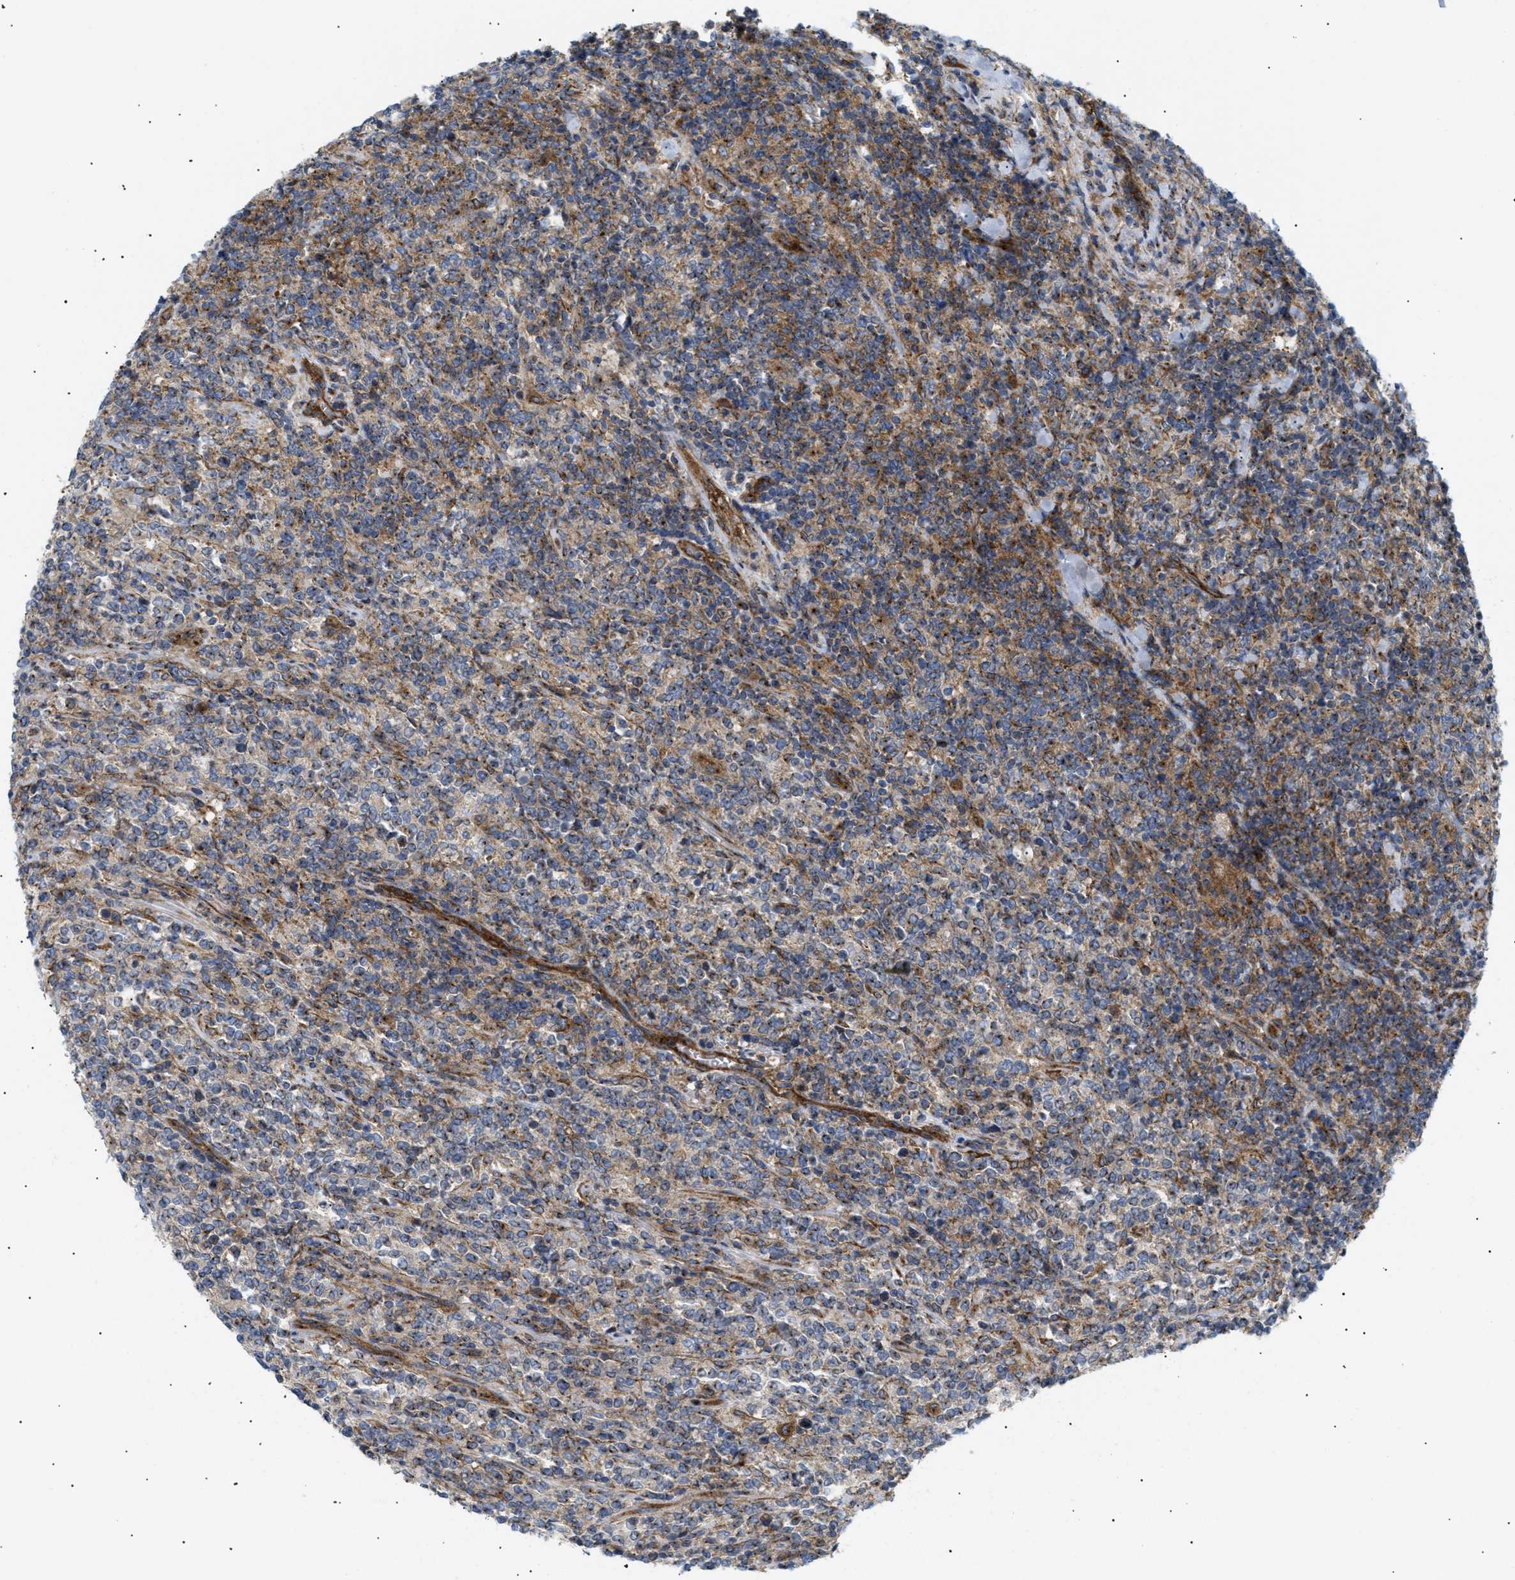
{"staining": {"intensity": "moderate", "quantity": ">75%", "location": "cytoplasmic/membranous"}, "tissue": "lymphoma", "cell_type": "Tumor cells", "image_type": "cancer", "snomed": [{"axis": "morphology", "description": "Malignant lymphoma, non-Hodgkin's type, High grade"}, {"axis": "topography", "description": "Soft tissue"}], "caption": "Lymphoma stained with immunohistochemistry demonstrates moderate cytoplasmic/membranous expression in about >75% of tumor cells.", "gene": "DCTN4", "patient": {"sex": "male", "age": 18}}